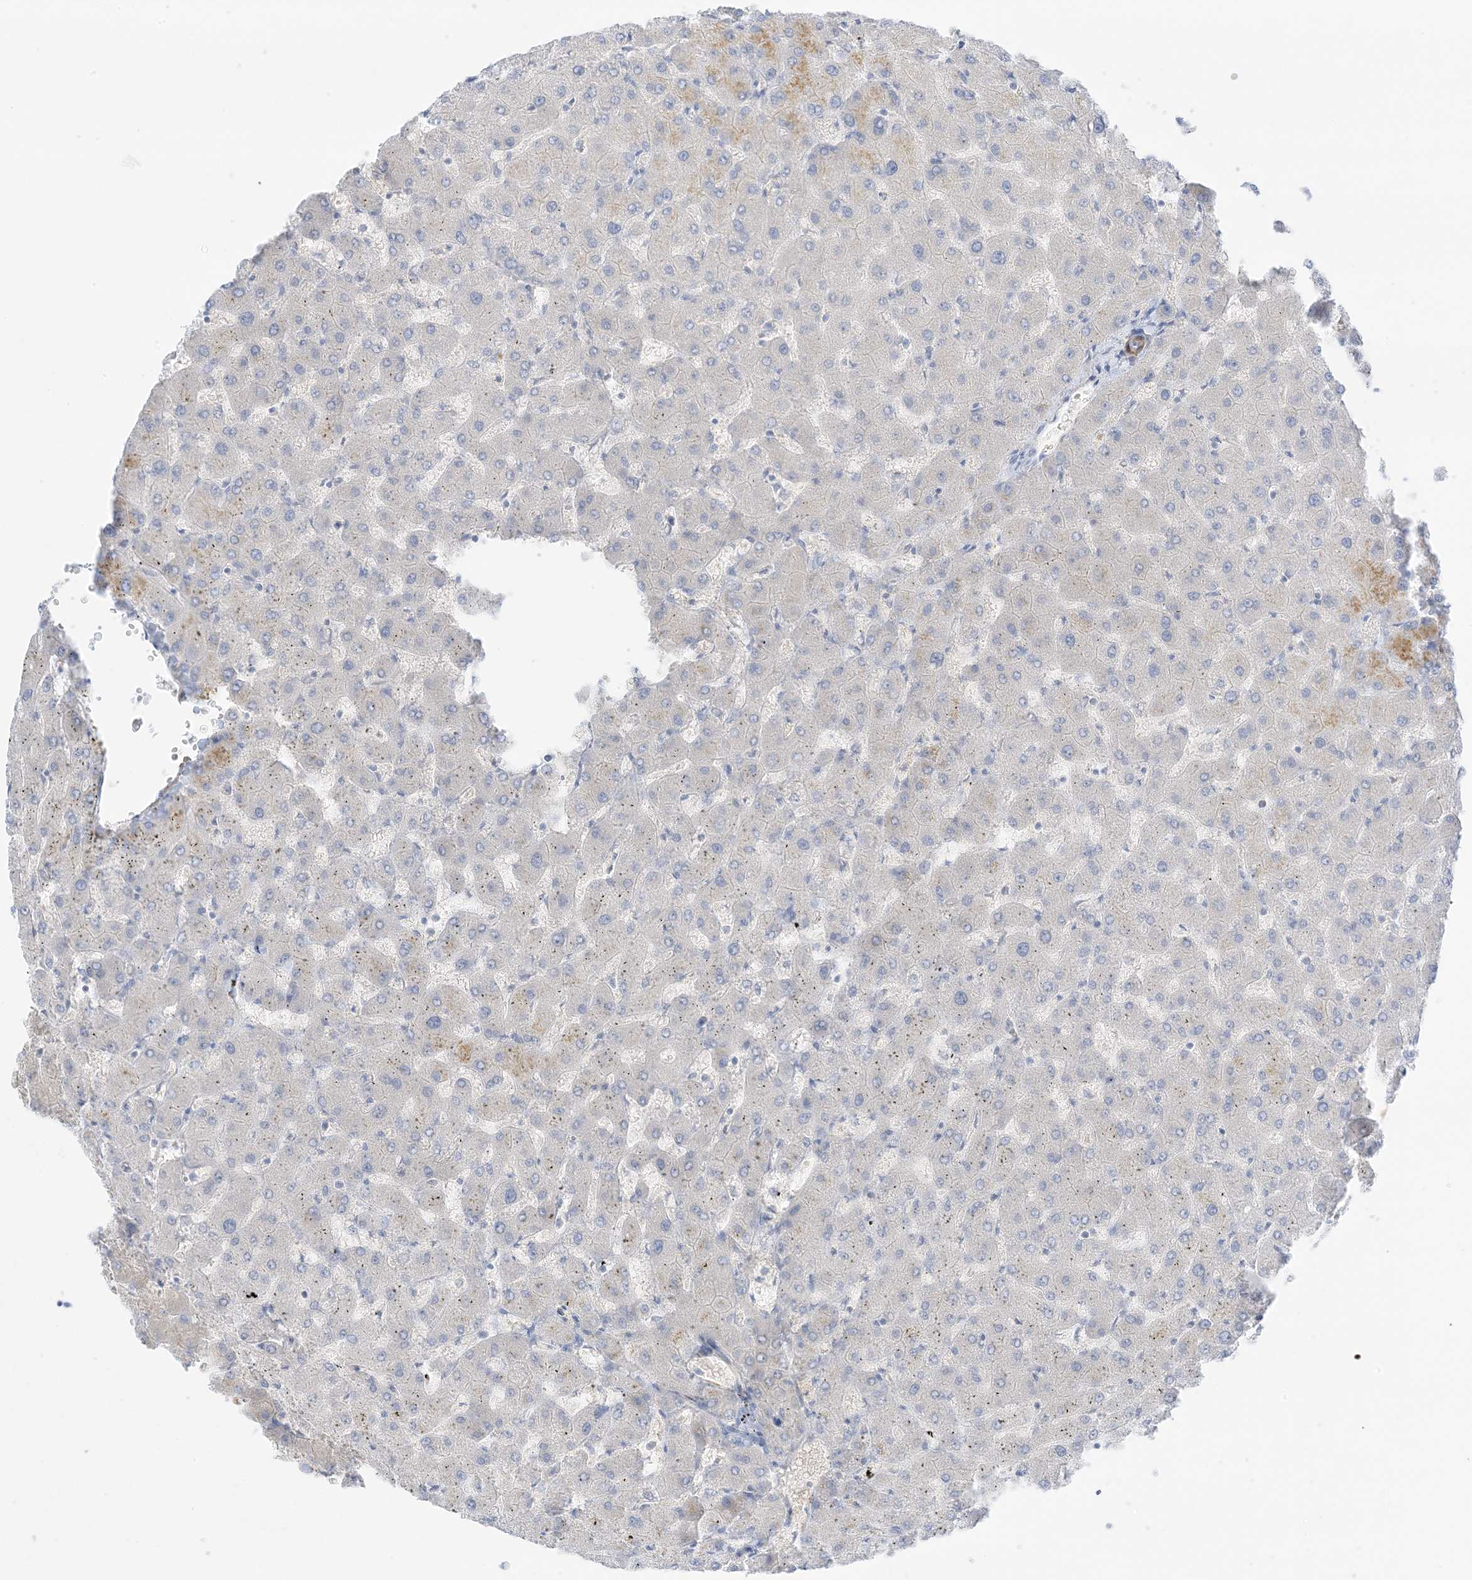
{"staining": {"intensity": "negative", "quantity": "none", "location": "none"}, "tissue": "liver", "cell_type": "Cholangiocytes", "image_type": "normal", "snomed": [{"axis": "morphology", "description": "Normal tissue, NOS"}, {"axis": "topography", "description": "Liver"}], "caption": "Immunohistochemistry (IHC) image of unremarkable human liver stained for a protein (brown), which shows no expression in cholangiocytes.", "gene": "SLC22A13", "patient": {"sex": "female", "age": 63}}